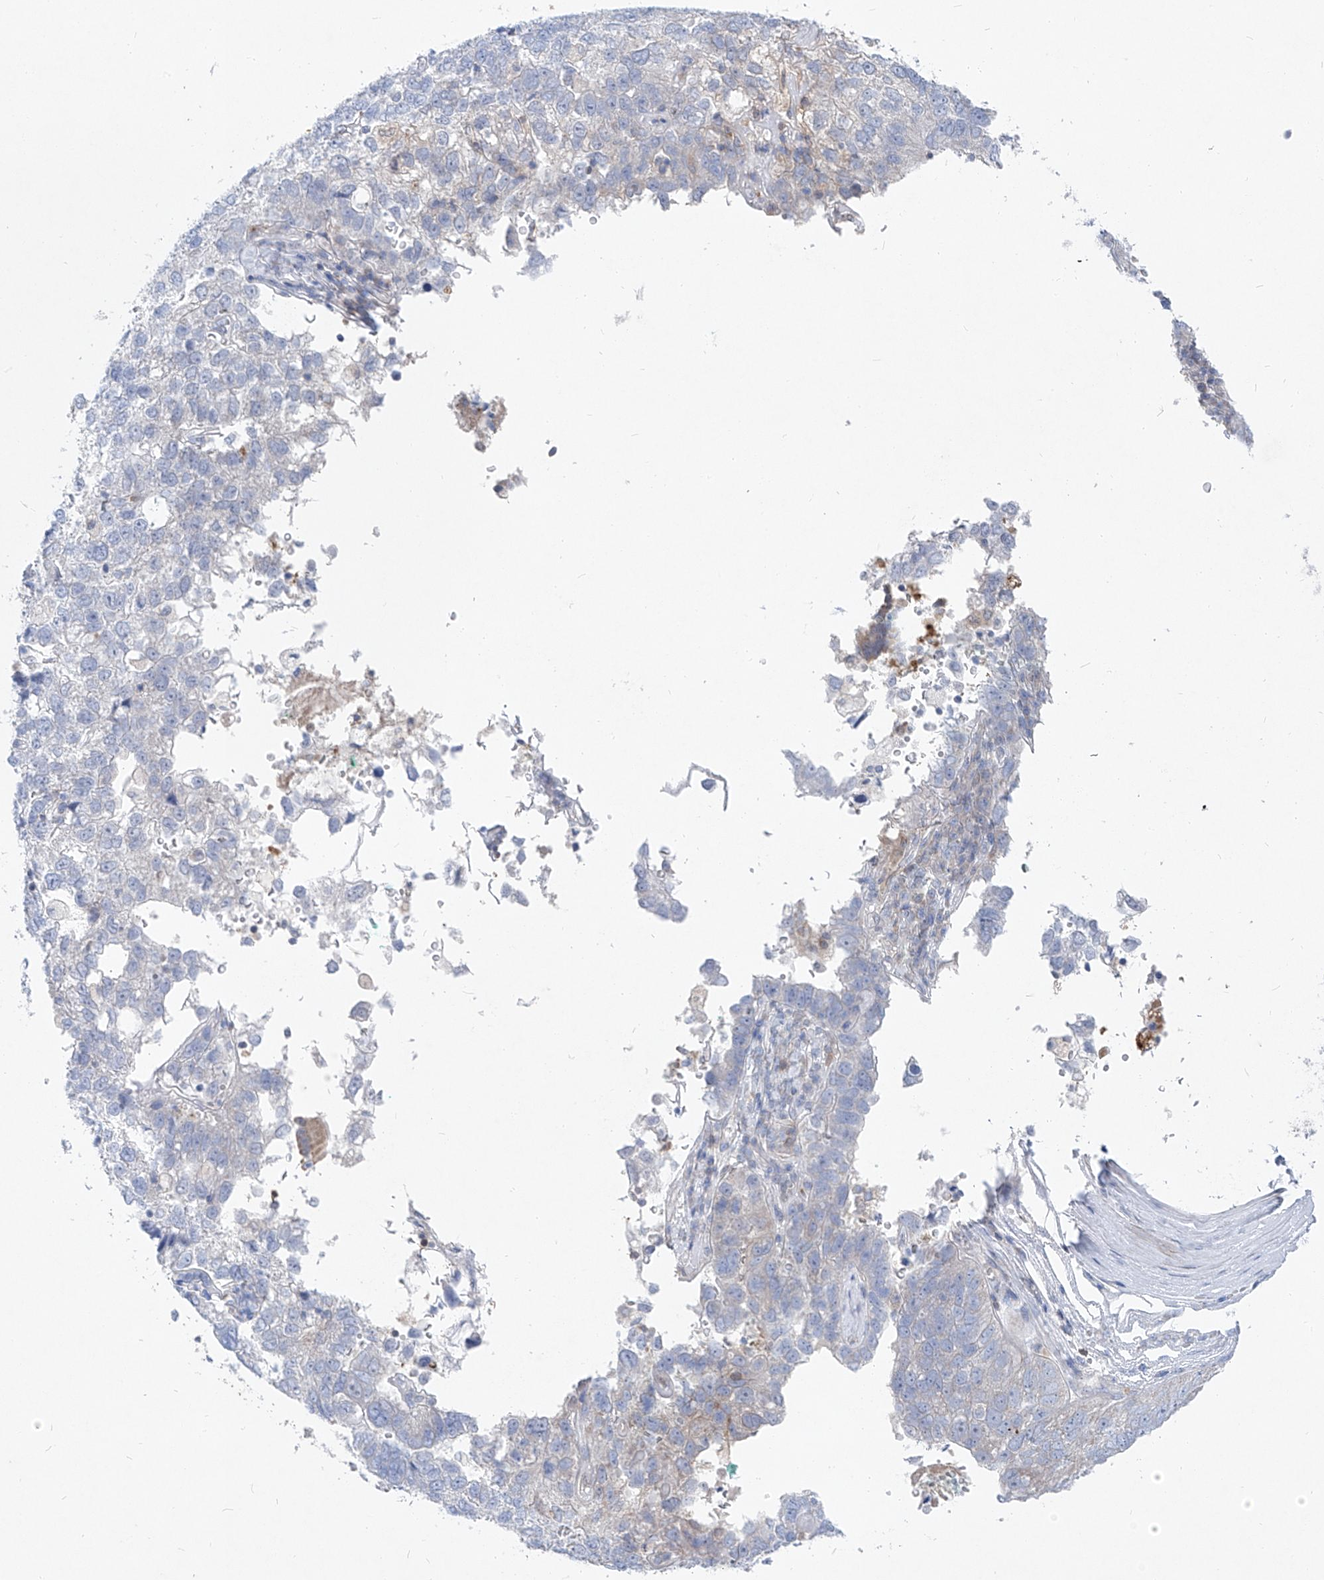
{"staining": {"intensity": "negative", "quantity": "none", "location": "none"}, "tissue": "pancreatic cancer", "cell_type": "Tumor cells", "image_type": "cancer", "snomed": [{"axis": "morphology", "description": "Adenocarcinoma, NOS"}, {"axis": "topography", "description": "Pancreas"}], "caption": "Pancreatic cancer (adenocarcinoma) was stained to show a protein in brown. There is no significant staining in tumor cells.", "gene": "UFL1", "patient": {"sex": "female", "age": 61}}